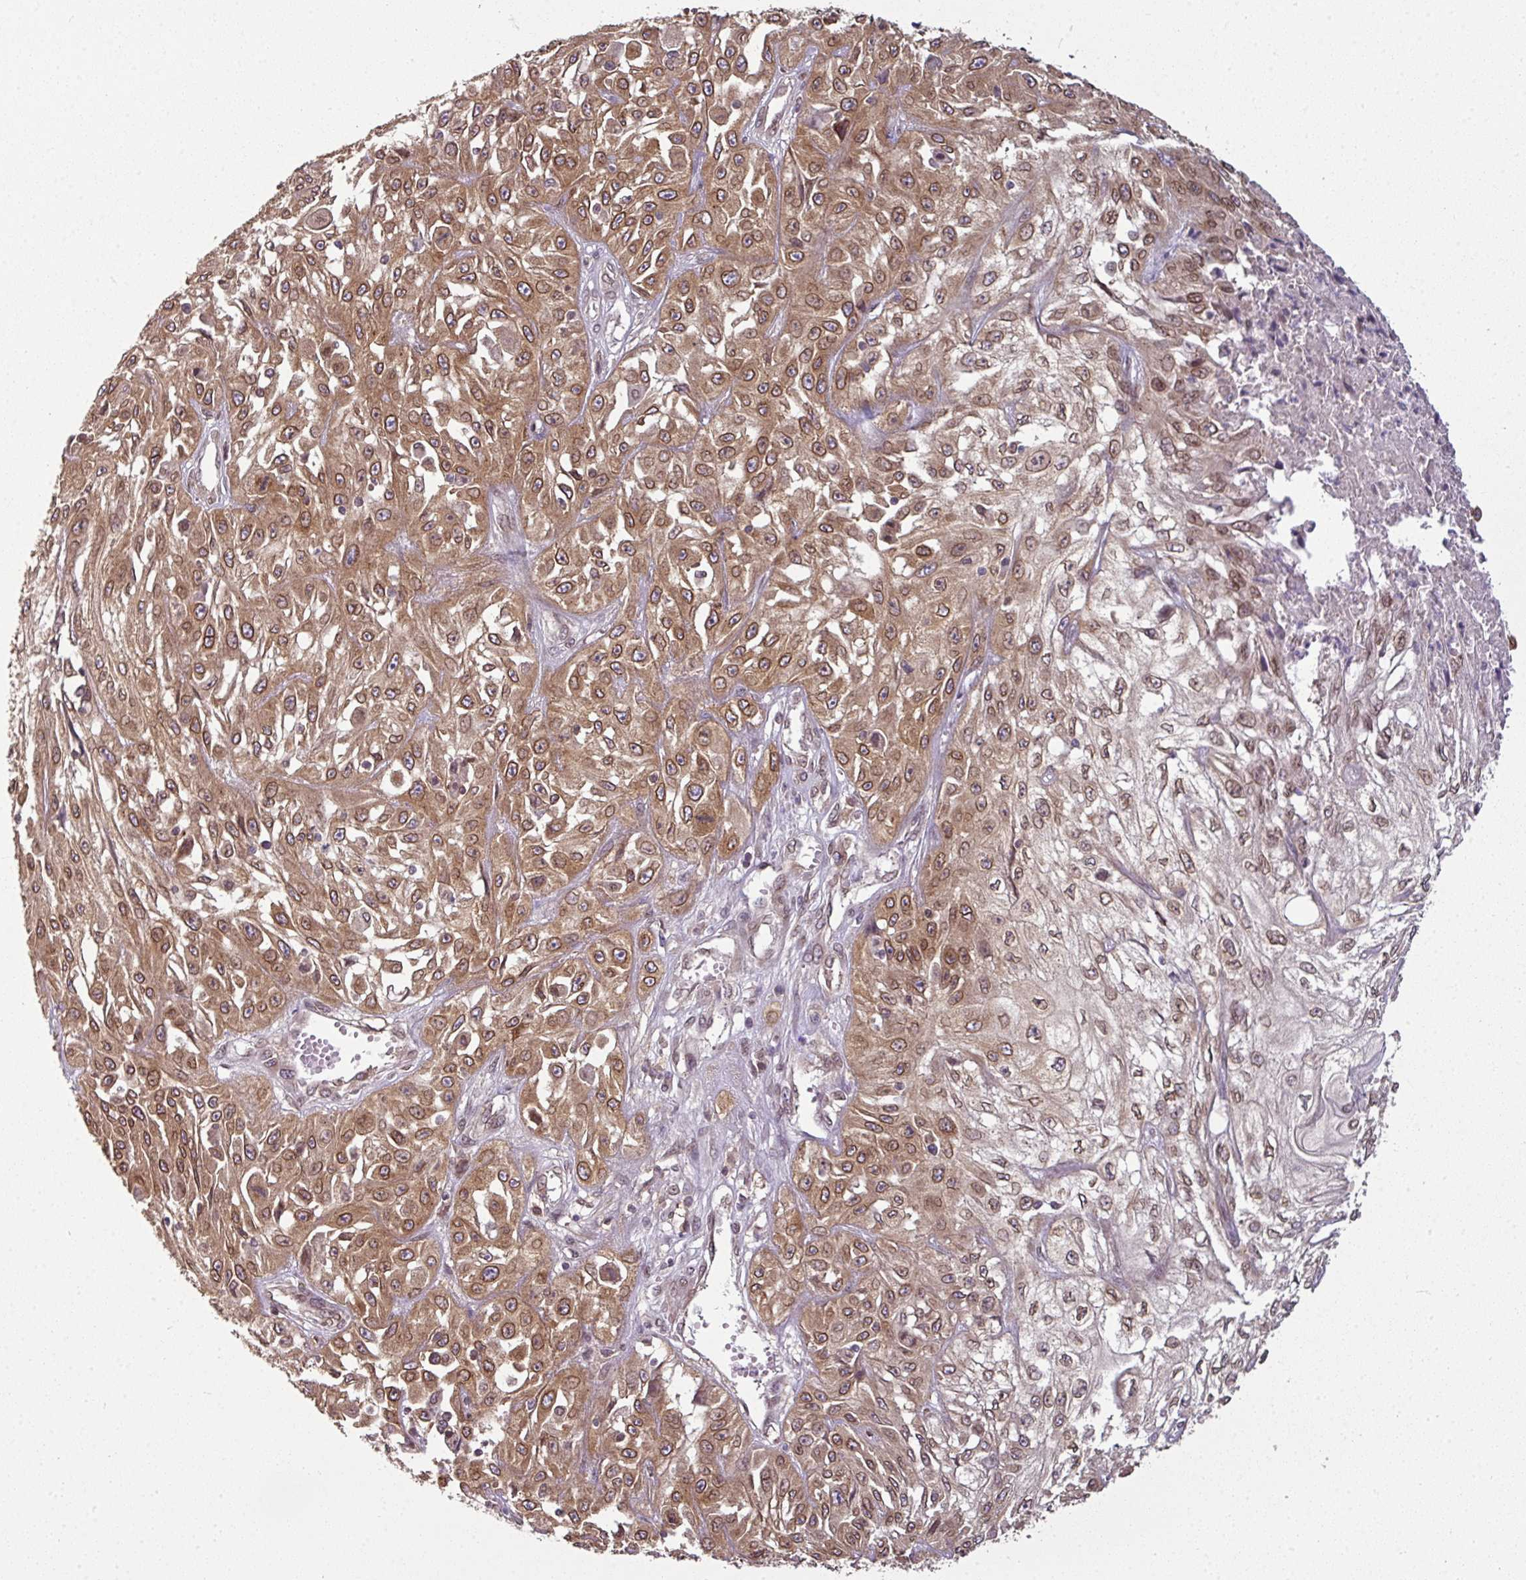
{"staining": {"intensity": "moderate", "quantity": "25%-75%", "location": "cytoplasmic/membranous,nuclear"}, "tissue": "skin cancer", "cell_type": "Tumor cells", "image_type": "cancer", "snomed": [{"axis": "morphology", "description": "Squamous cell carcinoma, NOS"}, {"axis": "morphology", "description": "Squamous cell carcinoma, metastatic, NOS"}, {"axis": "topography", "description": "Skin"}, {"axis": "topography", "description": "Lymph node"}], "caption": "Immunohistochemistry of skin cancer demonstrates medium levels of moderate cytoplasmic/membranous and nuclear staining in about 25%-75% of tumor cells.", "gene": "RANGAP1", "patient": {"sex": "male", "age": 75}}